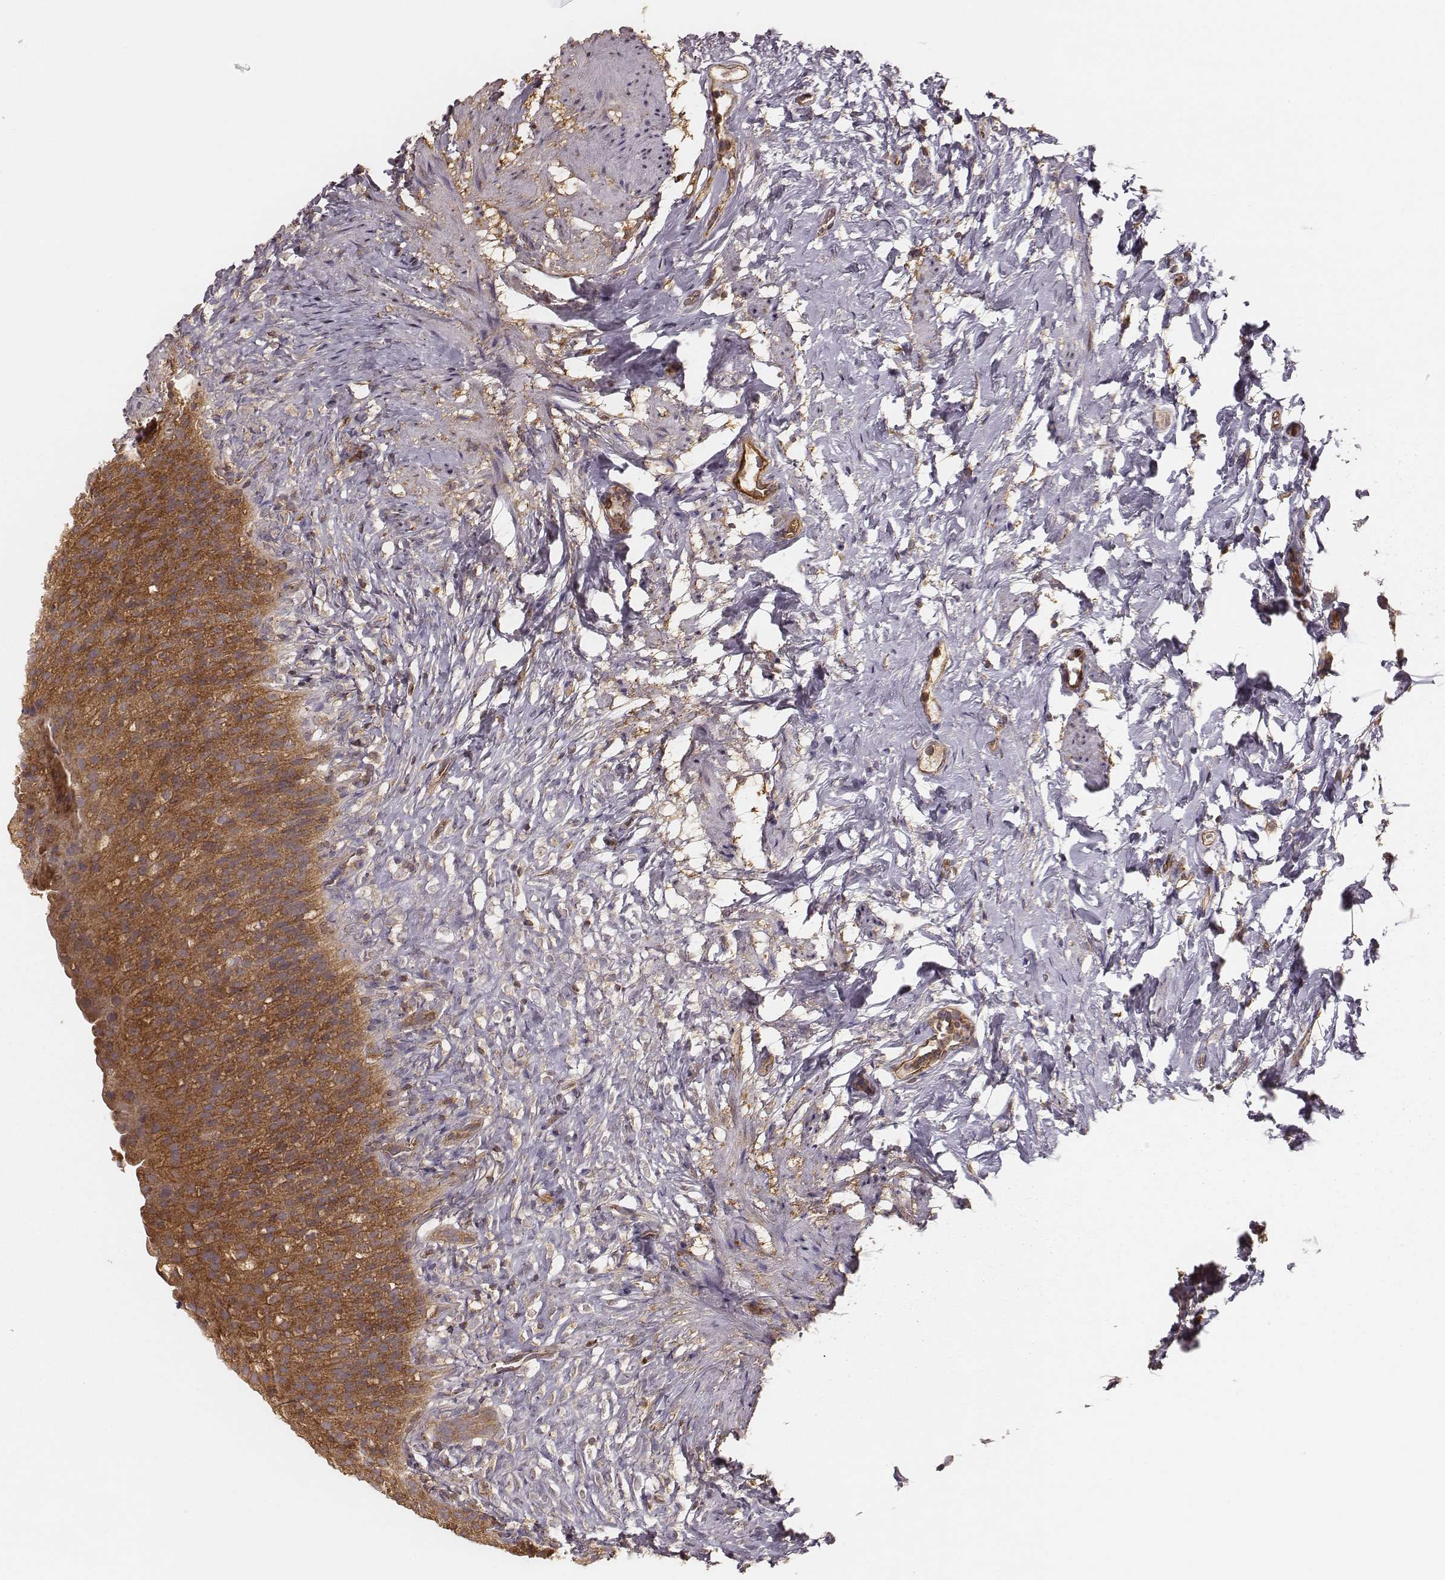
{"staining": {"intensity": "strong", "quantity": ">75%", "location": "cytoplasmic/membranous"}, "tissue": "urinary bladder", "cell_type": "Urothelial cells", "image_type": "normal", "snomed": [{"axis": "morphology", "description": "Normal tissue, NOS"}, {"axis": "topography", "description": "Urinary bladder"}], "caption": "IHC staining of normal urinary bladder, which reveals high levels of strong cytoplasmic/membranous positivity in about >75% of urothelial cells indicating strong cytoplasmic/membranous protein expression. The staining was performed using DAB (3,3'-diaminobenzidine) (brown) for protein detection and nuclei were counterstained in hematoxylin (blue).", "gene": "CARS1", "patient": {"sex": "male", "age": 76}}